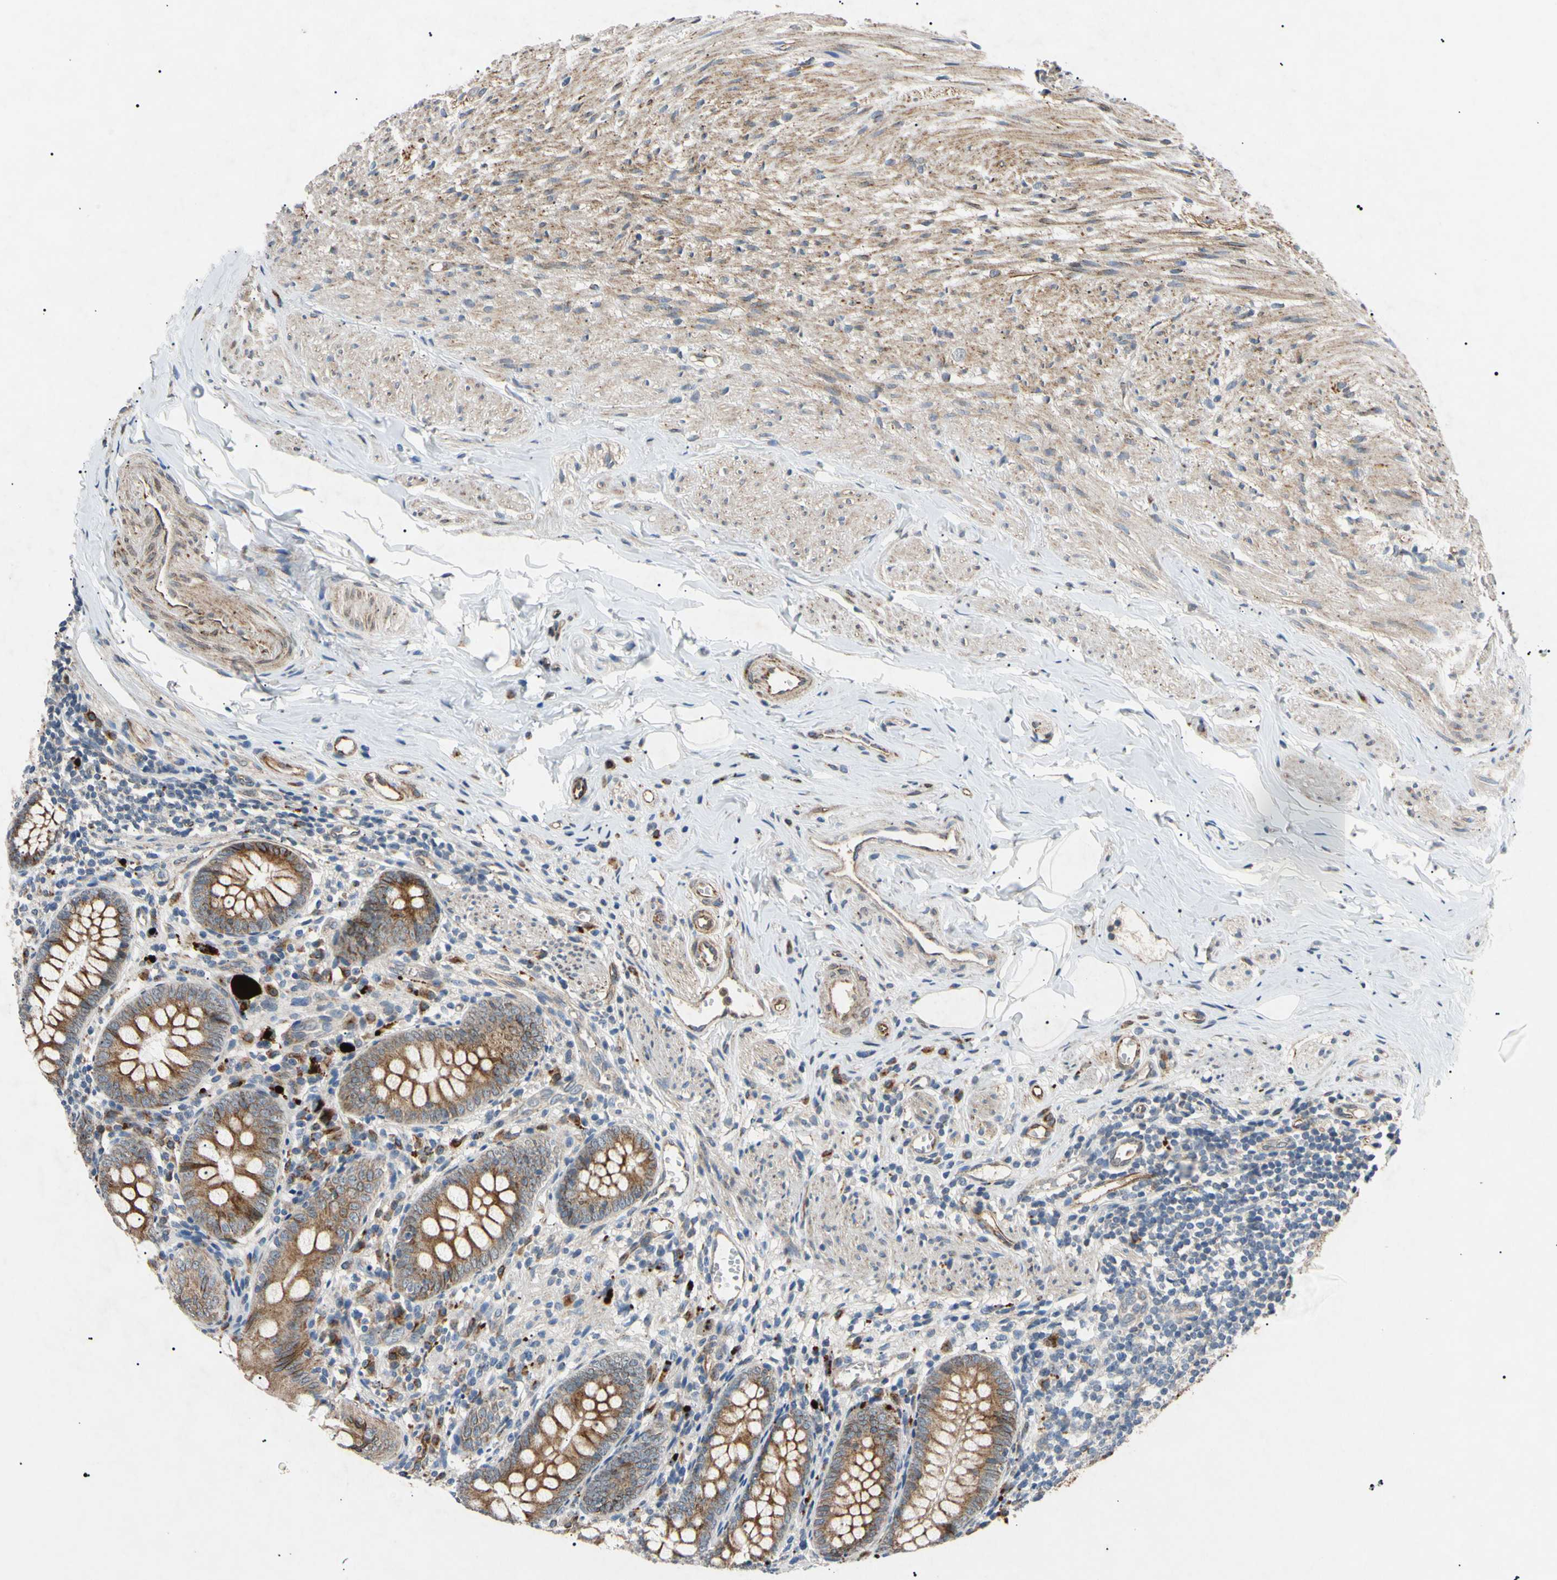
{"staining": {"intensity": "moderate", "quantity": ">75%", "location": "cytoplasmic/membranous,nuclear"}, "tissue": "appendix", "cell_type": "Glandular cells", "image_type": "normal", "snomed": [{"axis": "morphology", "description": "Normal tissue, NOS"}, {"axis": "topography", "description": "Appendix"}], "caption": "Immunohistochemistry micrograph of unremarkable human appendix stained for a protein (brown), which shows medium levels of moderate cytoplasmic/membranous,nuclear staining in approximately >75% of glandular cells.", "gene": "TUBB4A", "patient": {"sex": "female", "age": 77}}